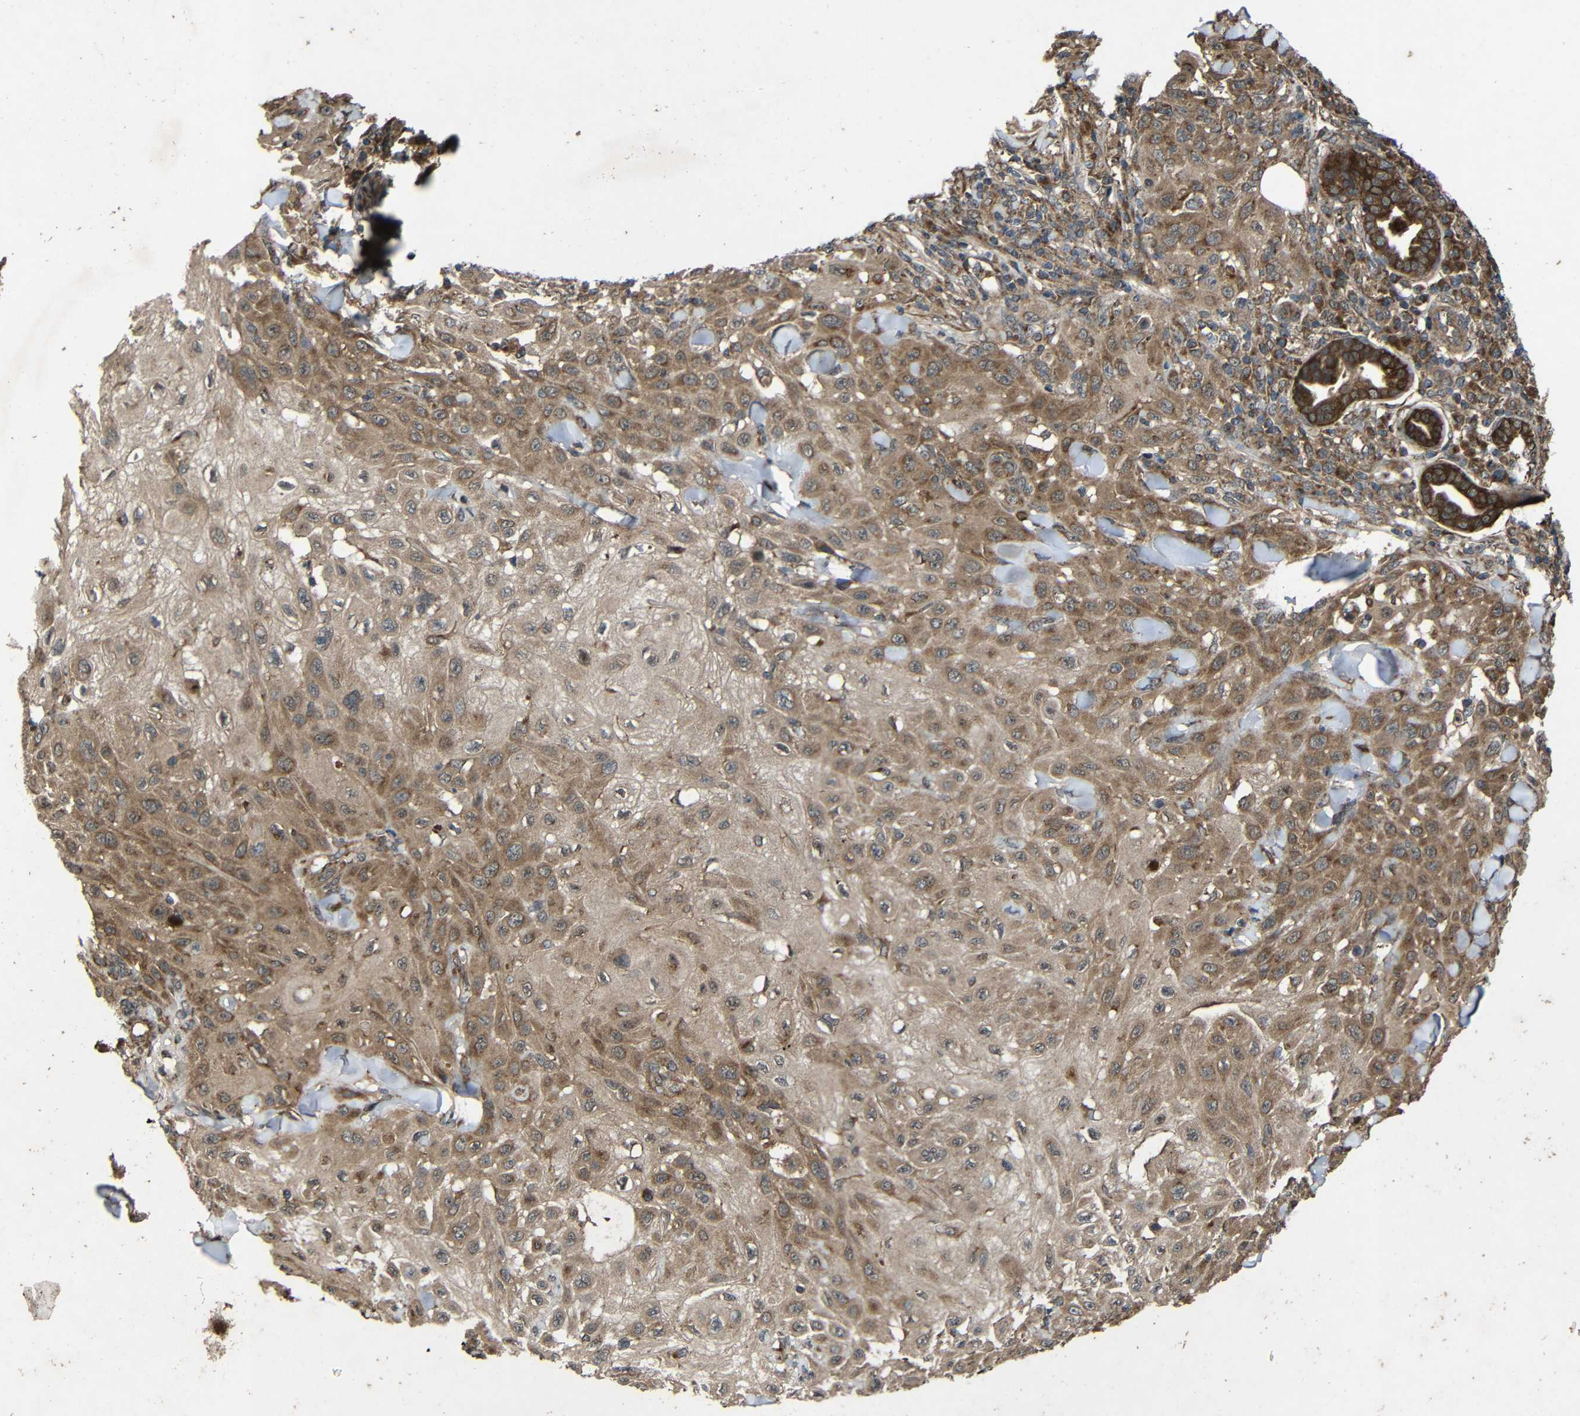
{"staining": {"intensity": "moderate", "quantity": ">75%", "location": "cytoplasmic/membranous"}, "tissue": "skin cancer", "cell_type": "Tumor cells", "image_type": "cancer", "snomed": [{"axis": "morphology", "description": "Squamous cell carcinoma, NOS"}, {"axis": "topography", "description": "Skin"}], "caption": "A photomicrograph of squamous cell carcinoma (skin) stained for a protein demonstrates moderate cytoplasmic/membranous brown staining in tumor cells.", "gene": "C1GALT1", "patient": {"sex": "male", "age": 24}}